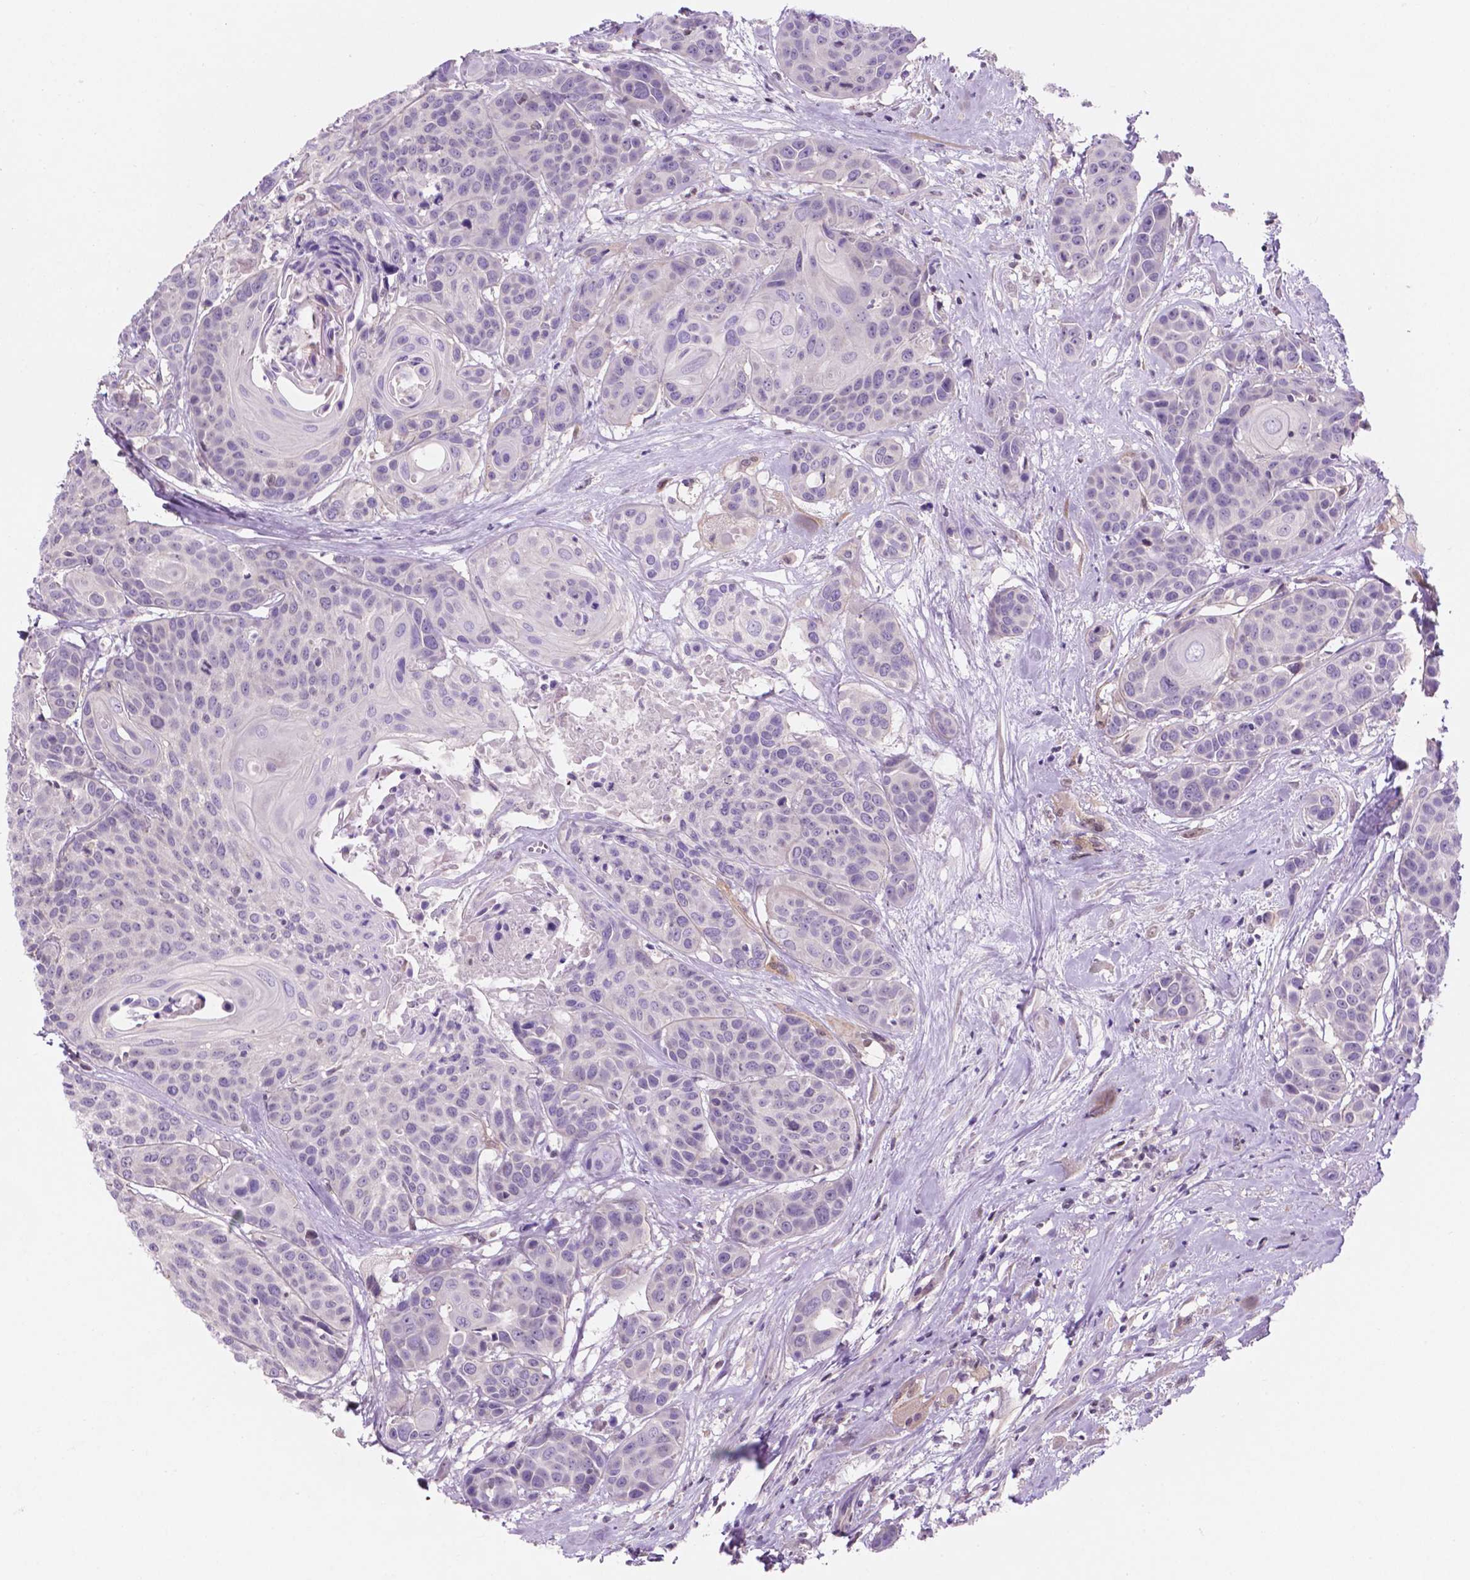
{"staining": {"intensity": "negative", "quantity": "none", "location": "none"}, "tissue": "head and neck cancer", "cell_type": "Tumor cells", "image_type": "cancer", "snomed": [{"axis": "morphology", "description": "Squamous cell carcinoma, NOS"}, {"axis": "topography", "description": "Oral tissue"}, {"axis": "topography", "description": "Head-Neck"}], "caption": "Tumor cells show no significant protein positivity in head and neck cancer (squamous cell carcinoma). (Brightfield microscopy of DAB immunohistochemistry (IHC) at high magnification).", "gene": "FAM50B", "patient": {"sex": "male", "age": 56}}